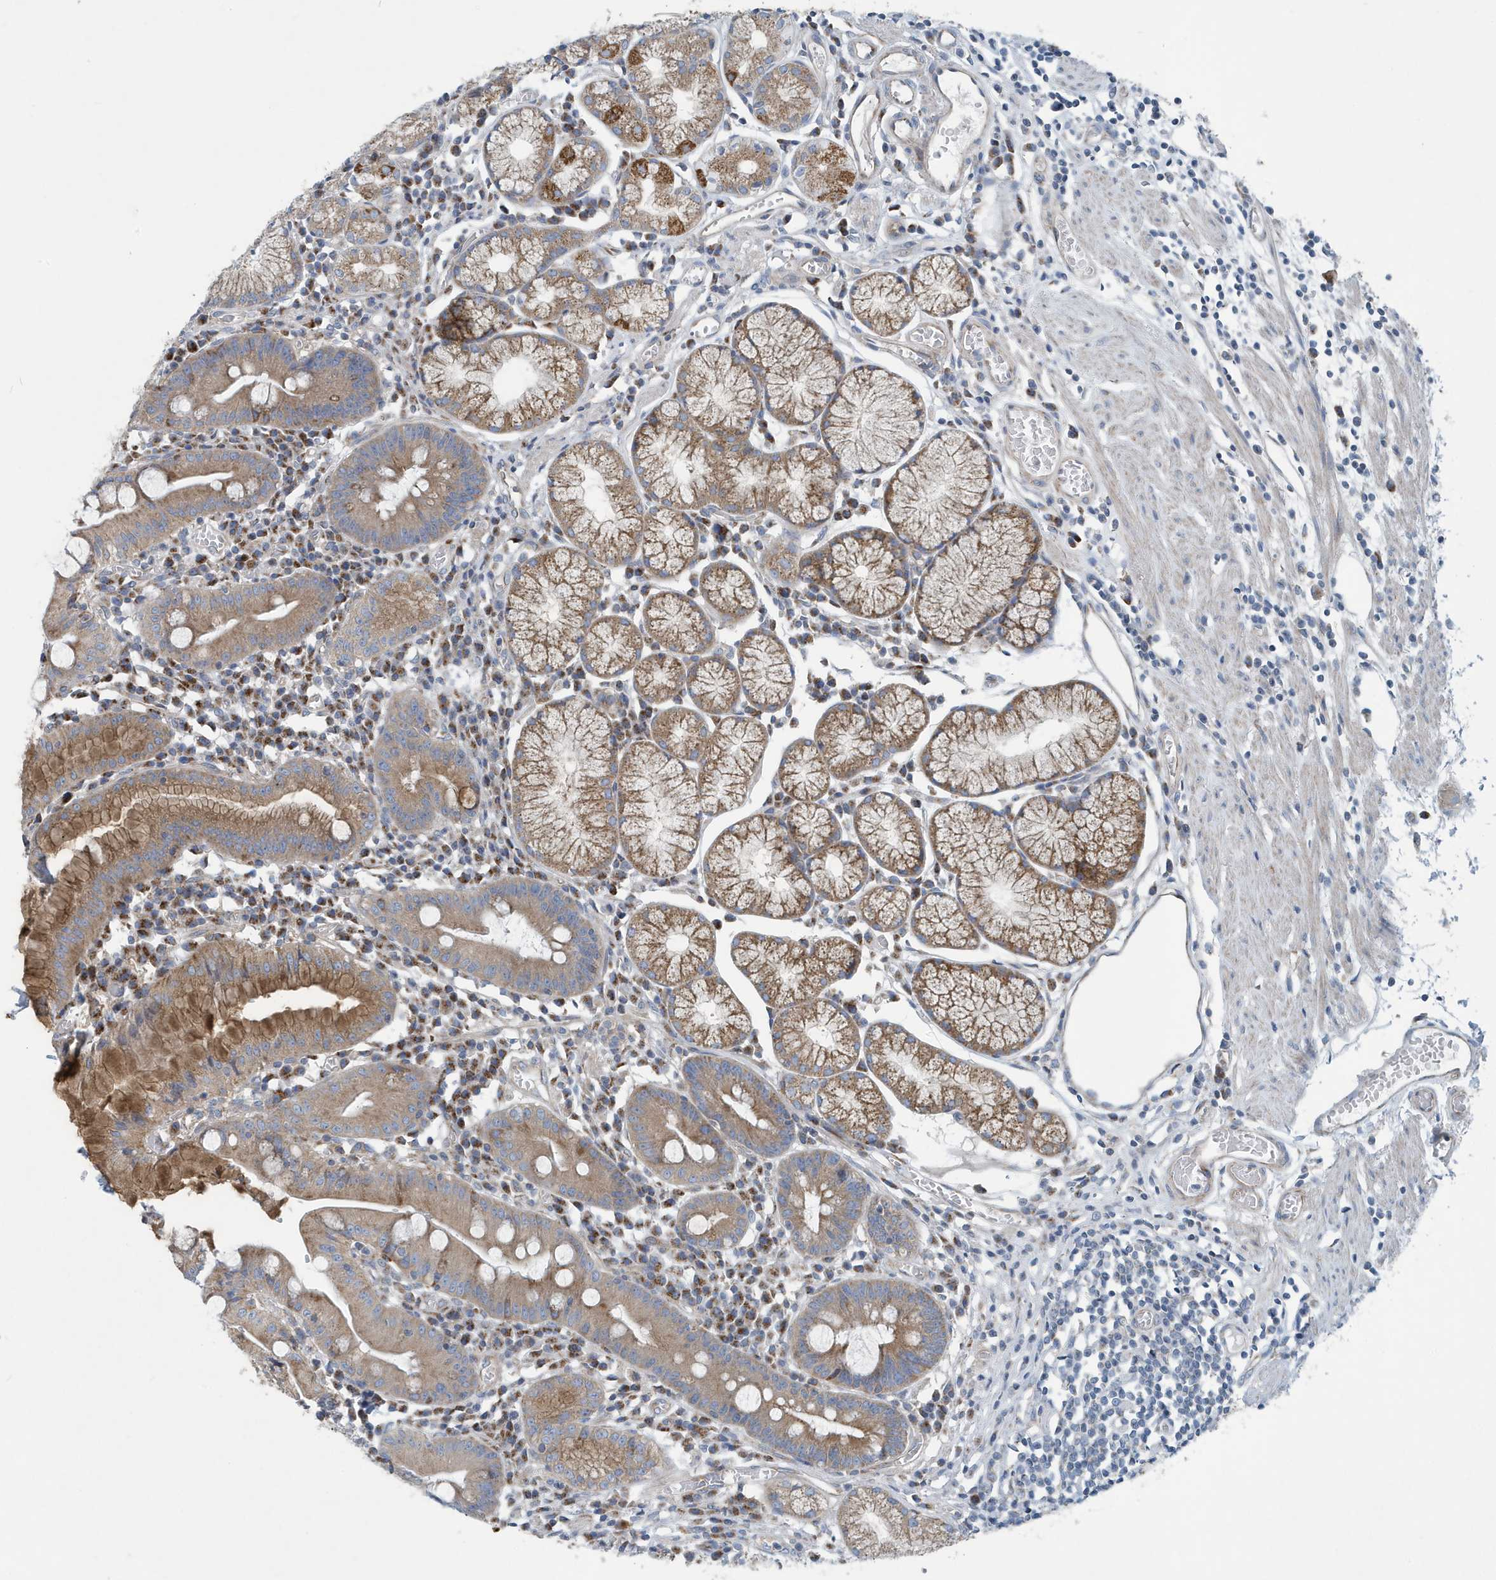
{"staining": {"intensity": "strong", "quantity": "25%-75%", "location": "cytoplasmic/membranous"}, "tissue": "stomach", "cell_type": "Glandular cells", "image_type": "normal", "snomed": [{"axis": "morphology", "description": "Normal tissue, NOS"}, {"axis": "topography", "description": "Stomach"}], "caption": "Immunohistochemistry image of benign human stomach stained for a protein (brown), which displays high levels of strong cytoplasmic/membranous positivity in approximately 25%-75% of glandular cells.", "gene": "PPM1M", "patient": {"sex": "male", "age": 55}}